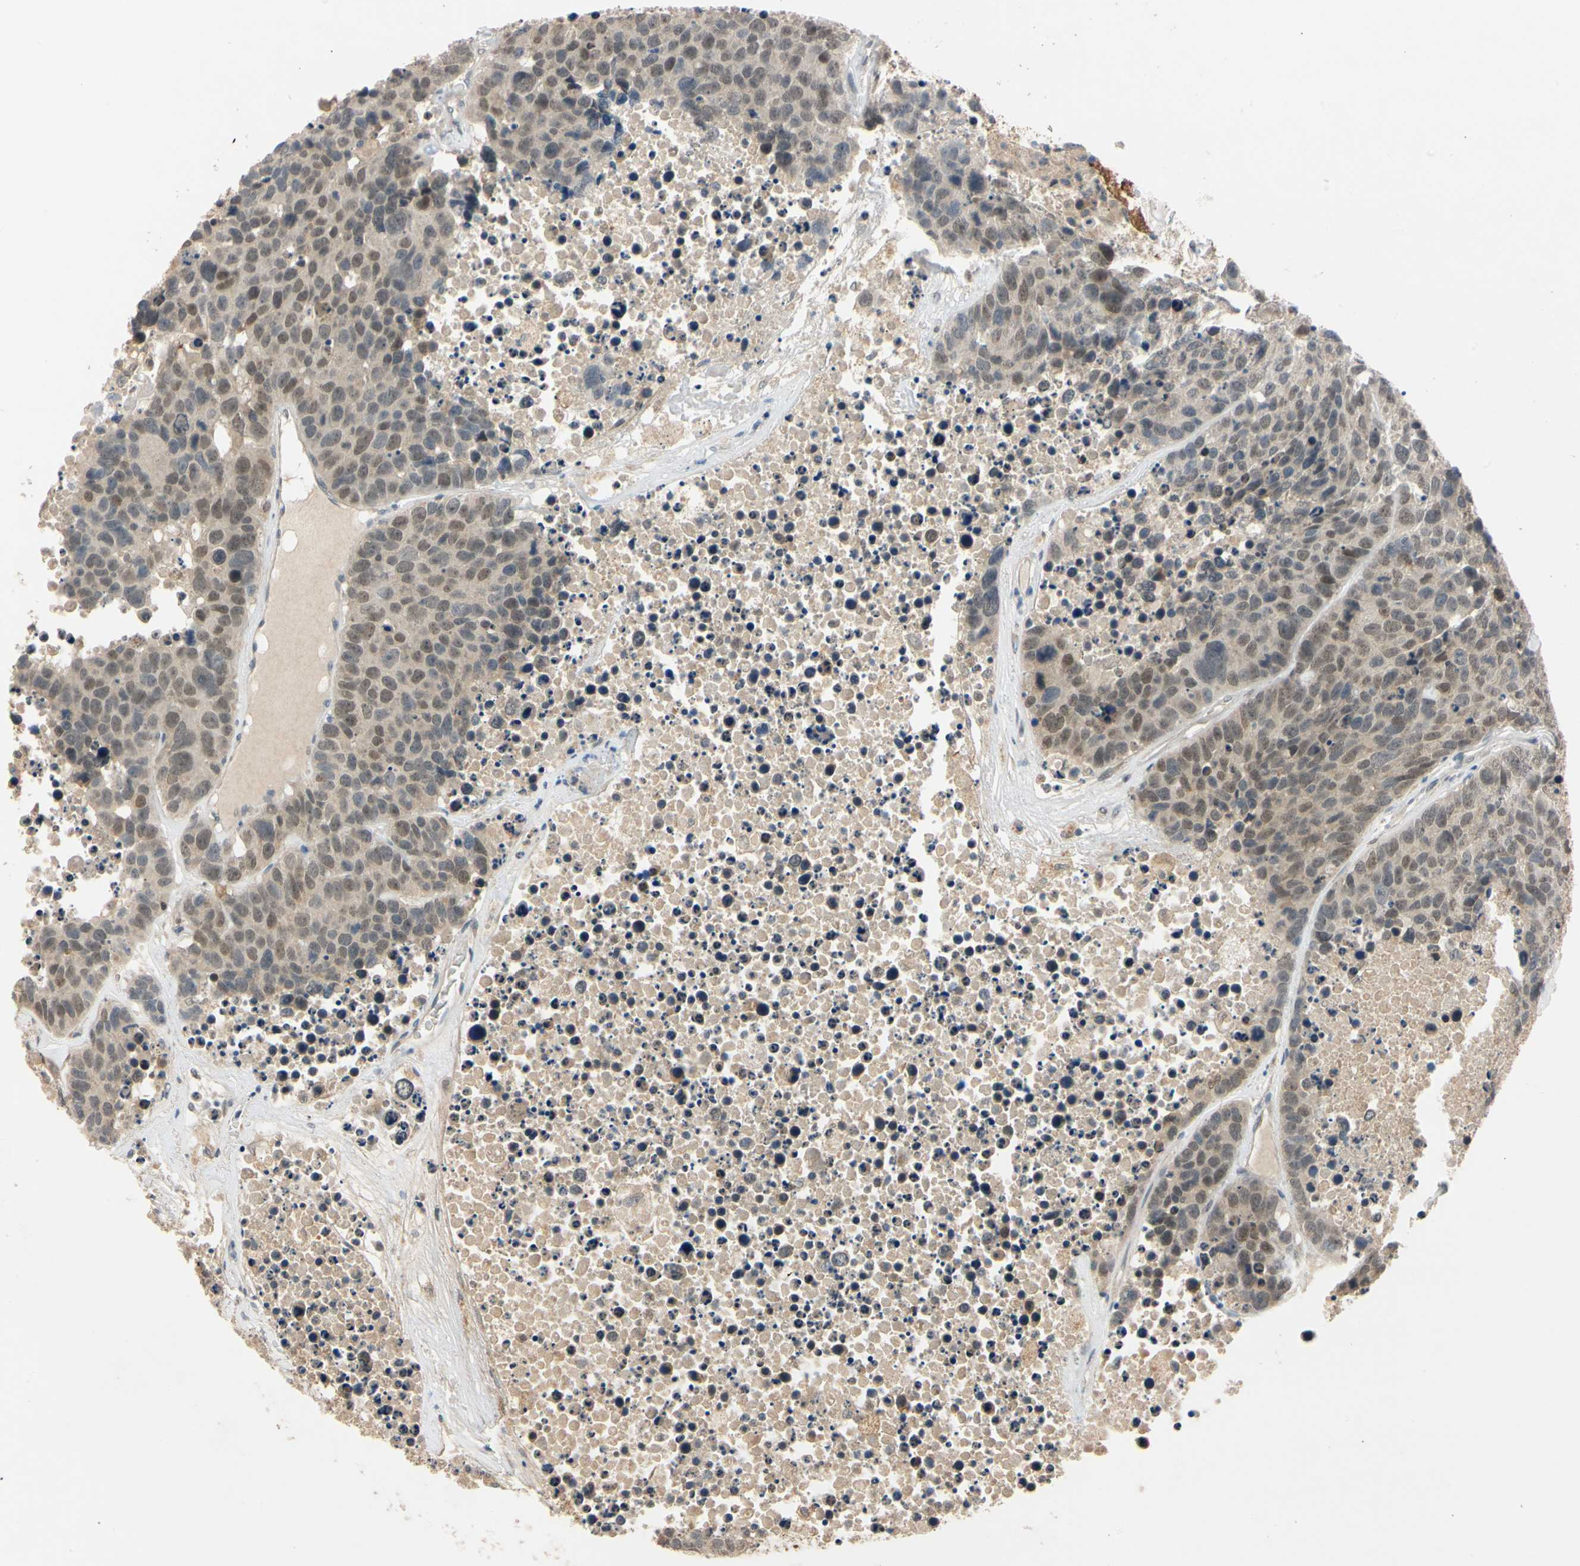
{"staining": {"intensity": "moderate", "quantity": "25%-75%", "location": "cytoplasmic/membranous,nuclear"}, "tissue": "carcinoid", "cell_type": "Tumor cells", "image_type": "cancer", "snomed": [{"axis": "morphology", "description": "Carcinoid, malignant, NOS"}, {"axis": "topography", "description": "Lung"}], "caption": "The image exhibits a brown stain indicating the presence of a protein in the cytoplasmic/membranous and nuclear of tumor cells in malignant carcinoid. (brown staining indicates protein expression, while blue staining denotes nuclei).", "gene": "RIOX2", "patient": {"sex": "male", "age": 60}}